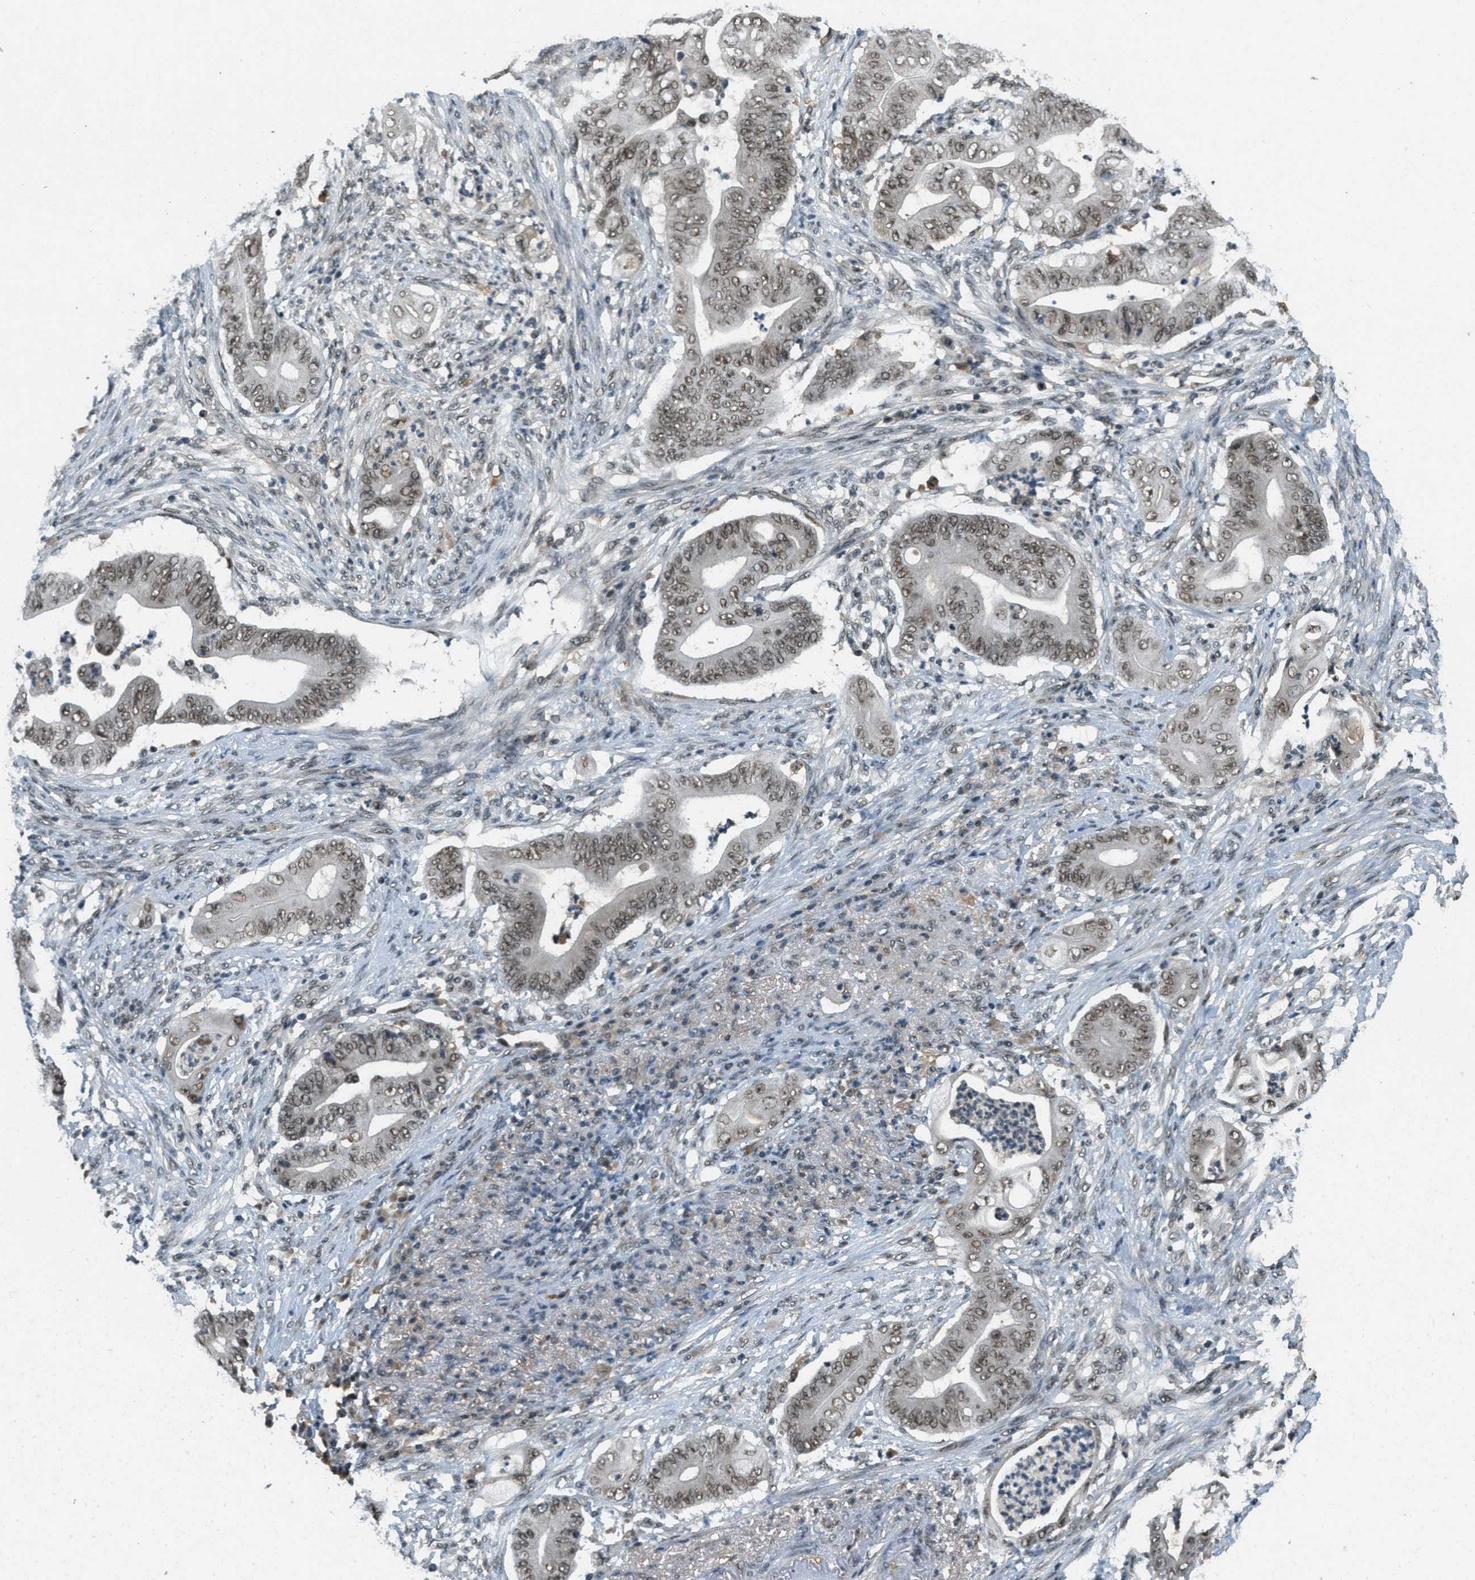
{"staining": {"intensity": "moderate", "quantity": ">75%", "location": "nuclear"}, "tissue": "stomach cancer", "cell_type": "Tumor cells", "image_type": "cancer", "snomed": [{"axis": "morphology", "description": "Adenocarcinoma, NOS"}, {"axis": "topography", "description": "Stomach"}], "caption": "This image exhibits IHC staining of human stomach cancer, with medium moderate nuclear staining in about >75% of tumor cells.", "gene": "ZNF148", "patient": {"sex": "female", "age": 73}}